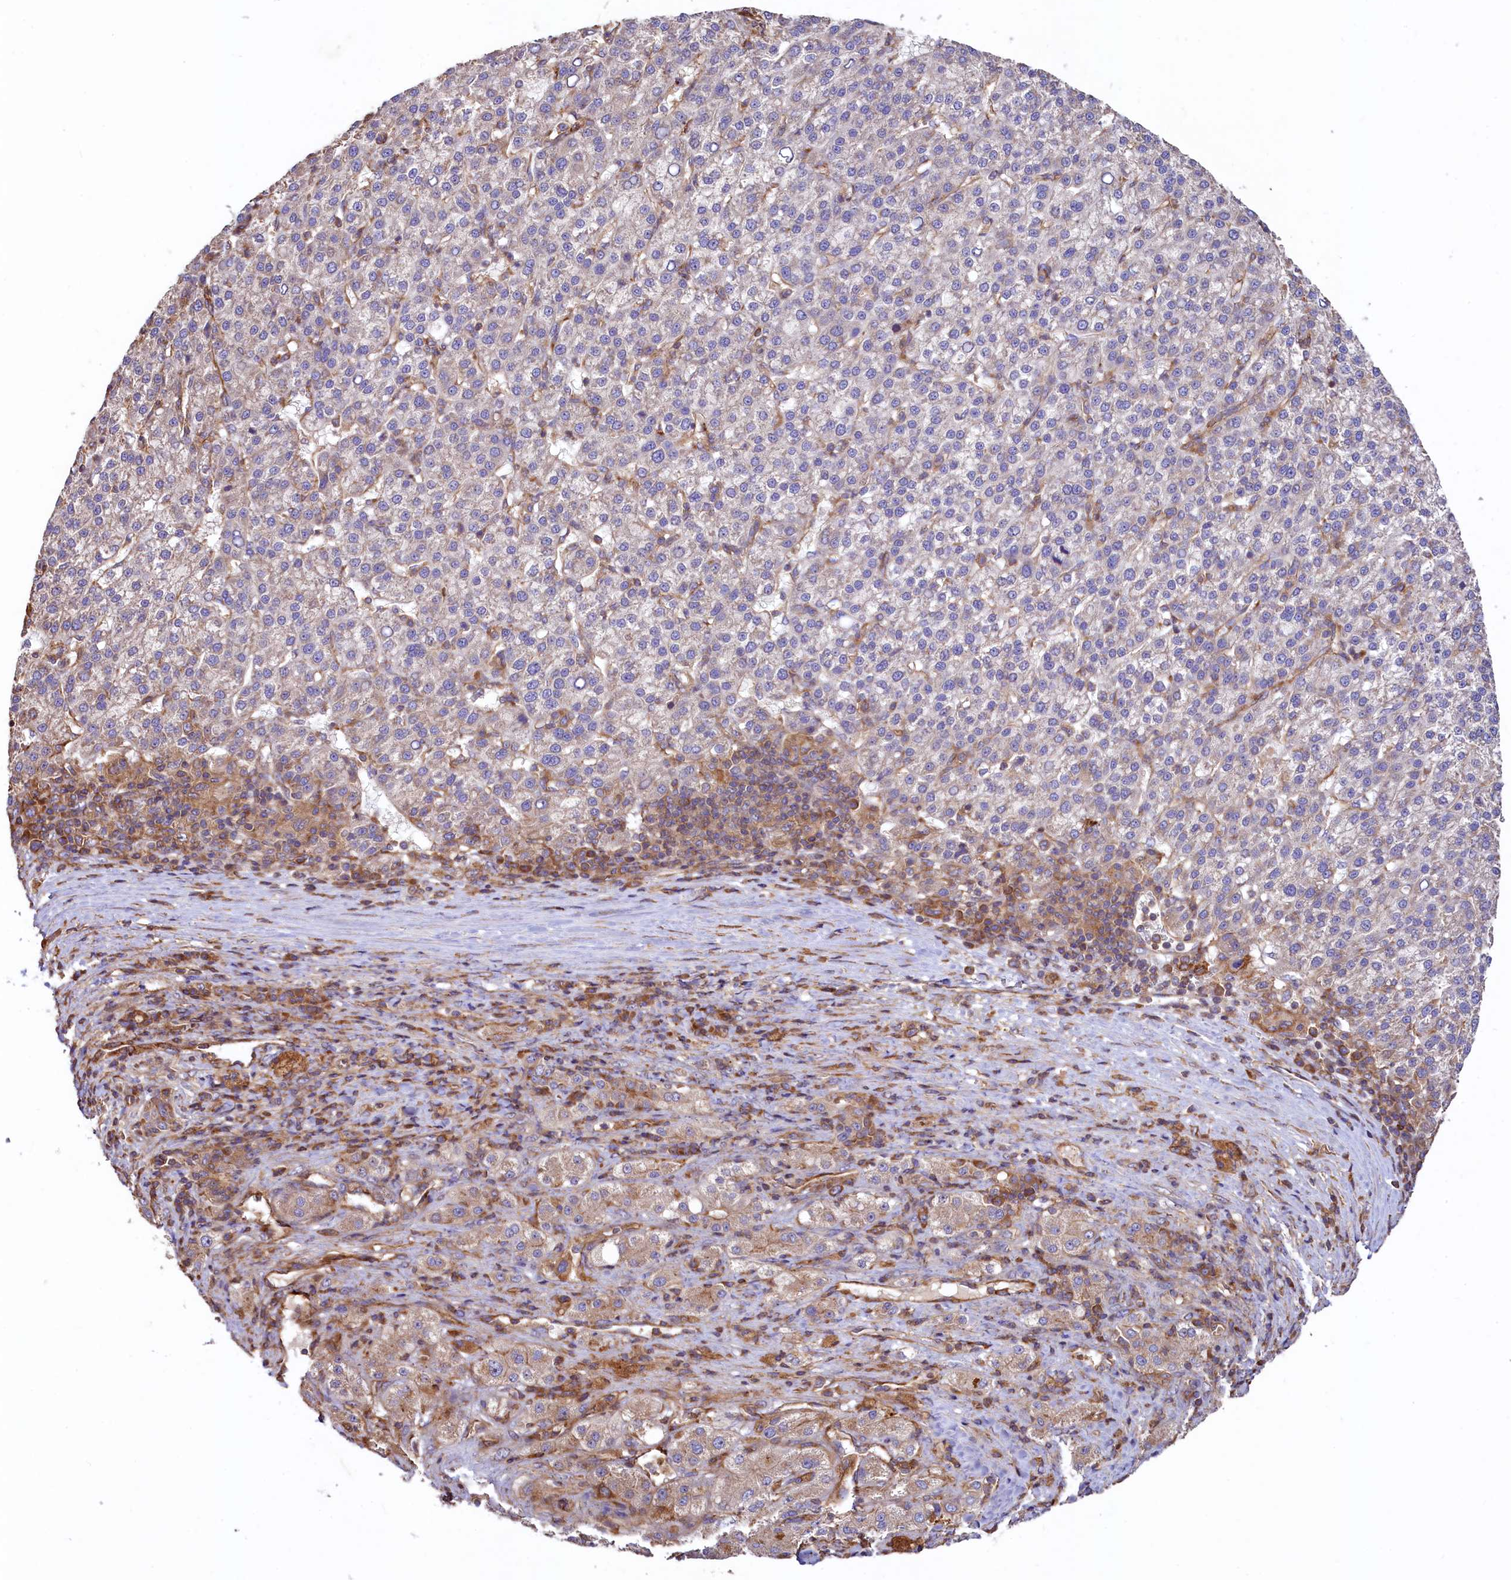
{"staining": {"intensity": "weak", "quantity": "<25%", "location": "cytoplasmic/membranous"}, "tissue": "liver cancer", "cell_type": "Tumor cells", "image_type": "cancer", "snomed": [{"axis": "morphology", "description": "Carcinoma, Hepatocellular, NOS"}, {"axis": "topography", "description": "Liver"}], "caption": "DAB (3,3'-diaminobenzidine) immunohistochemical staining of liver cancer shows no significant staining in tumor cells.", "gene": "KLHDC4", "patient": {"sex": "female", "age": 58}}